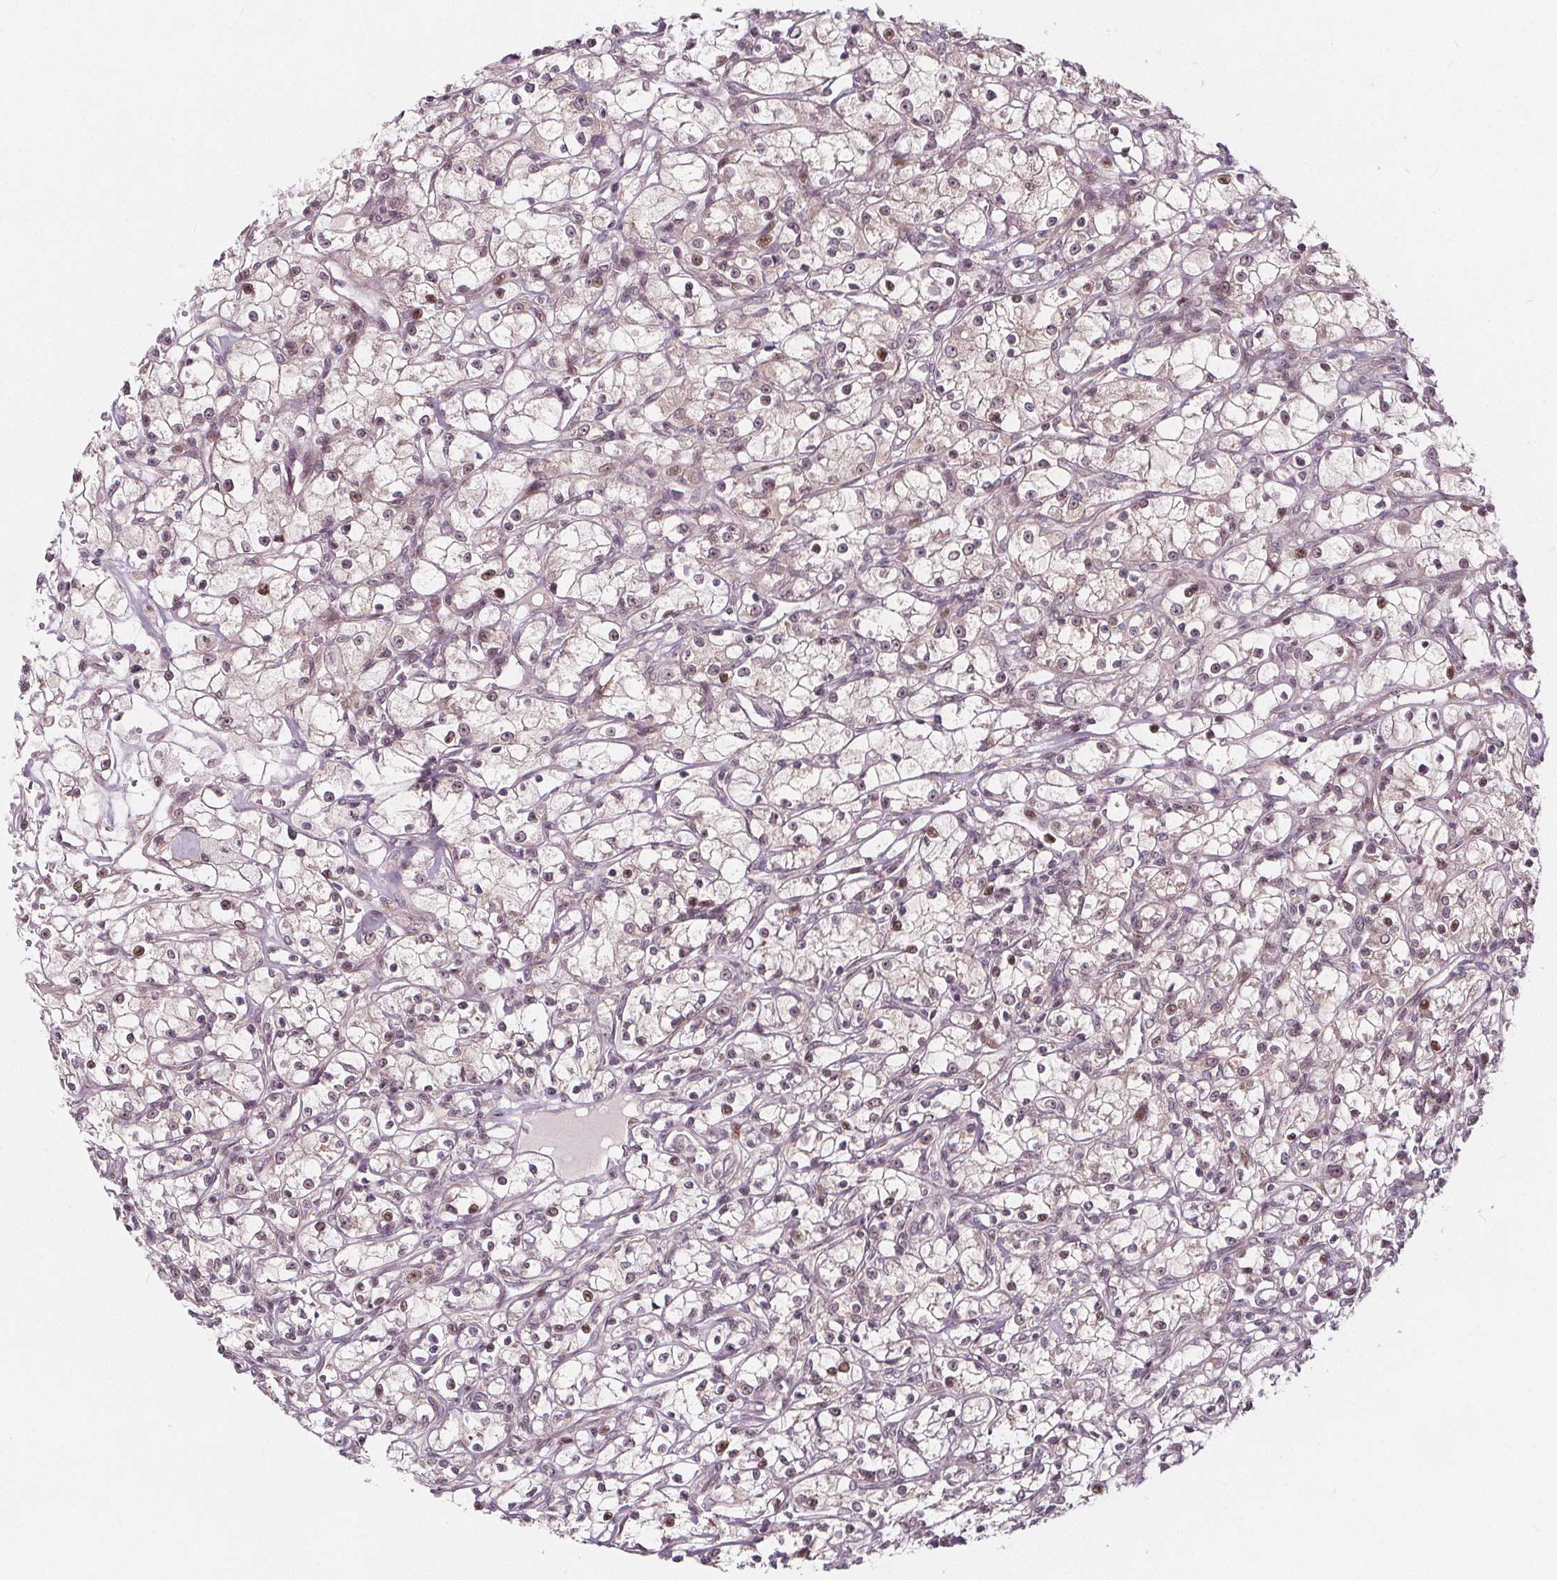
{"staining": {"intensity": "moderate", "quantity": "<25%", "location": "nuclear"}, "tissue": "renal cancer", "cell_type": "Tumor cells", "image_type": "cancer", "snomed": [{"axis": "morphology", "description": "Adenocarcinoma, NOS"}, {"axis": "topography", "description": "Kidney"}], "caption": "An image showing moderate nuclear staining in approximately <25% of tumor cells in renal adenocarcinoma, as visualized by brown immunohistochemical staining.", "gene": "AKT1S1", "patient": {"sex": "female", "age": 59}}